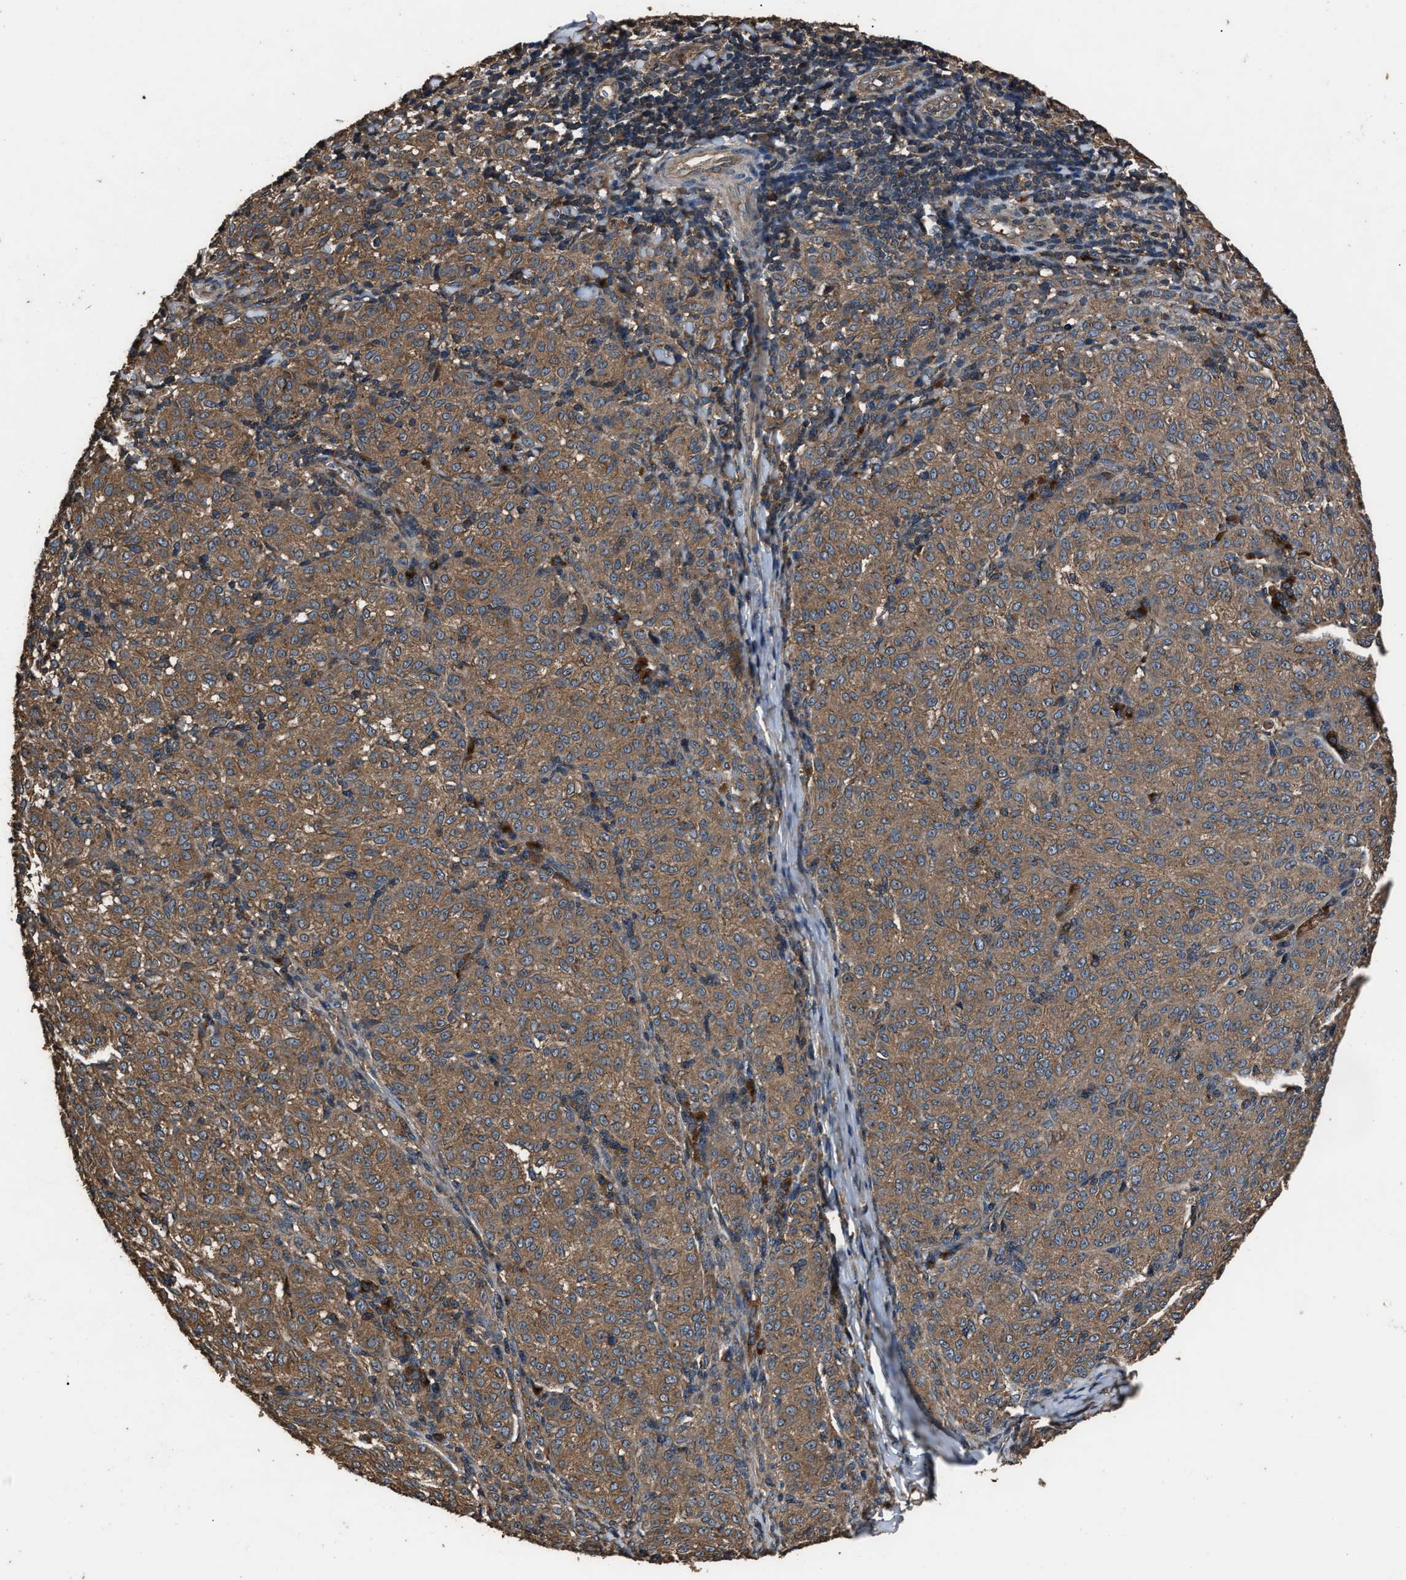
{"staining": {"intensity": "strong", "quantity": ">75%", "location": "cytoplasmic/membranous"}, "tissue": "melanoma", "cell_type": "Tumor cells", "image_type": "cancer", "snomed": [{"axis": "morphology", "description": "Malignant melanoma, NOS"}, {"axis": "topography", "description": "Skin"}], "caption": "Strong cytoplasmic/membranous positivity is identified in approximately >75% of tumor cells in melanoma. Immunohistochemistry (ihc) stains the protein of interest in brown and the nuclei are stained blue.", "gene": "RNF216", "patient": {"sex": "female", "age": 72}}